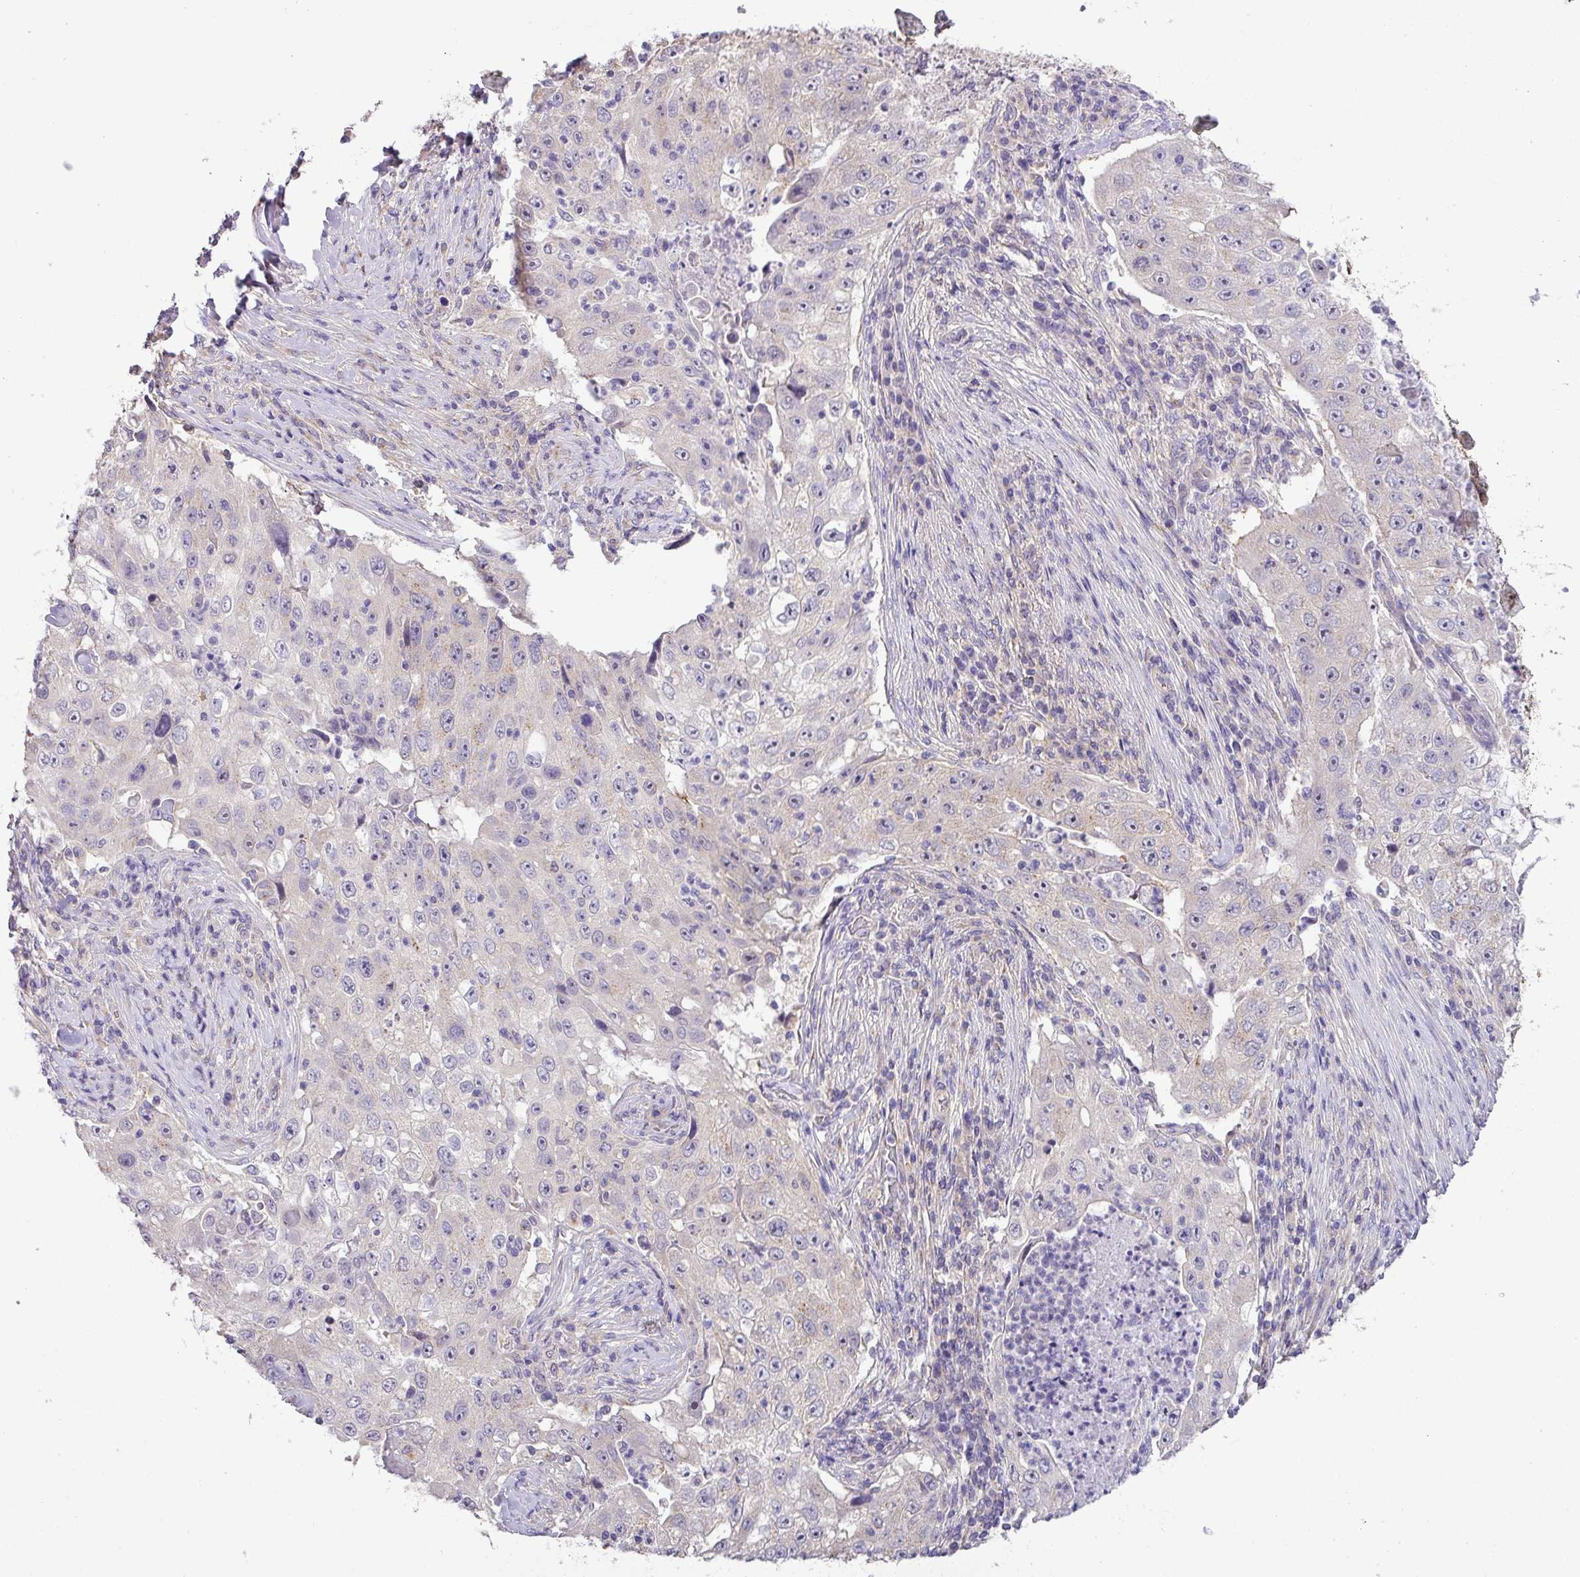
{"staining": {"intensity": "negative", "quantity": "none", "location": "none"}, "tissue": "lung cancer", "cell_type": "Tumor cells", "image_type": "cancer", "snomed": [{"axis": "morphology", "description": "Squamous cell carcinoma, NOS"}, {"axis": "topography", "description": "Lung"}], "caption": "Tumor cells are negative for protein expression in human lung cancer (squamous cell carcinoma). Nuclei are stained in blue.", "gene": "GALNT12", "patient": {"sex": "male", "age": 64}}